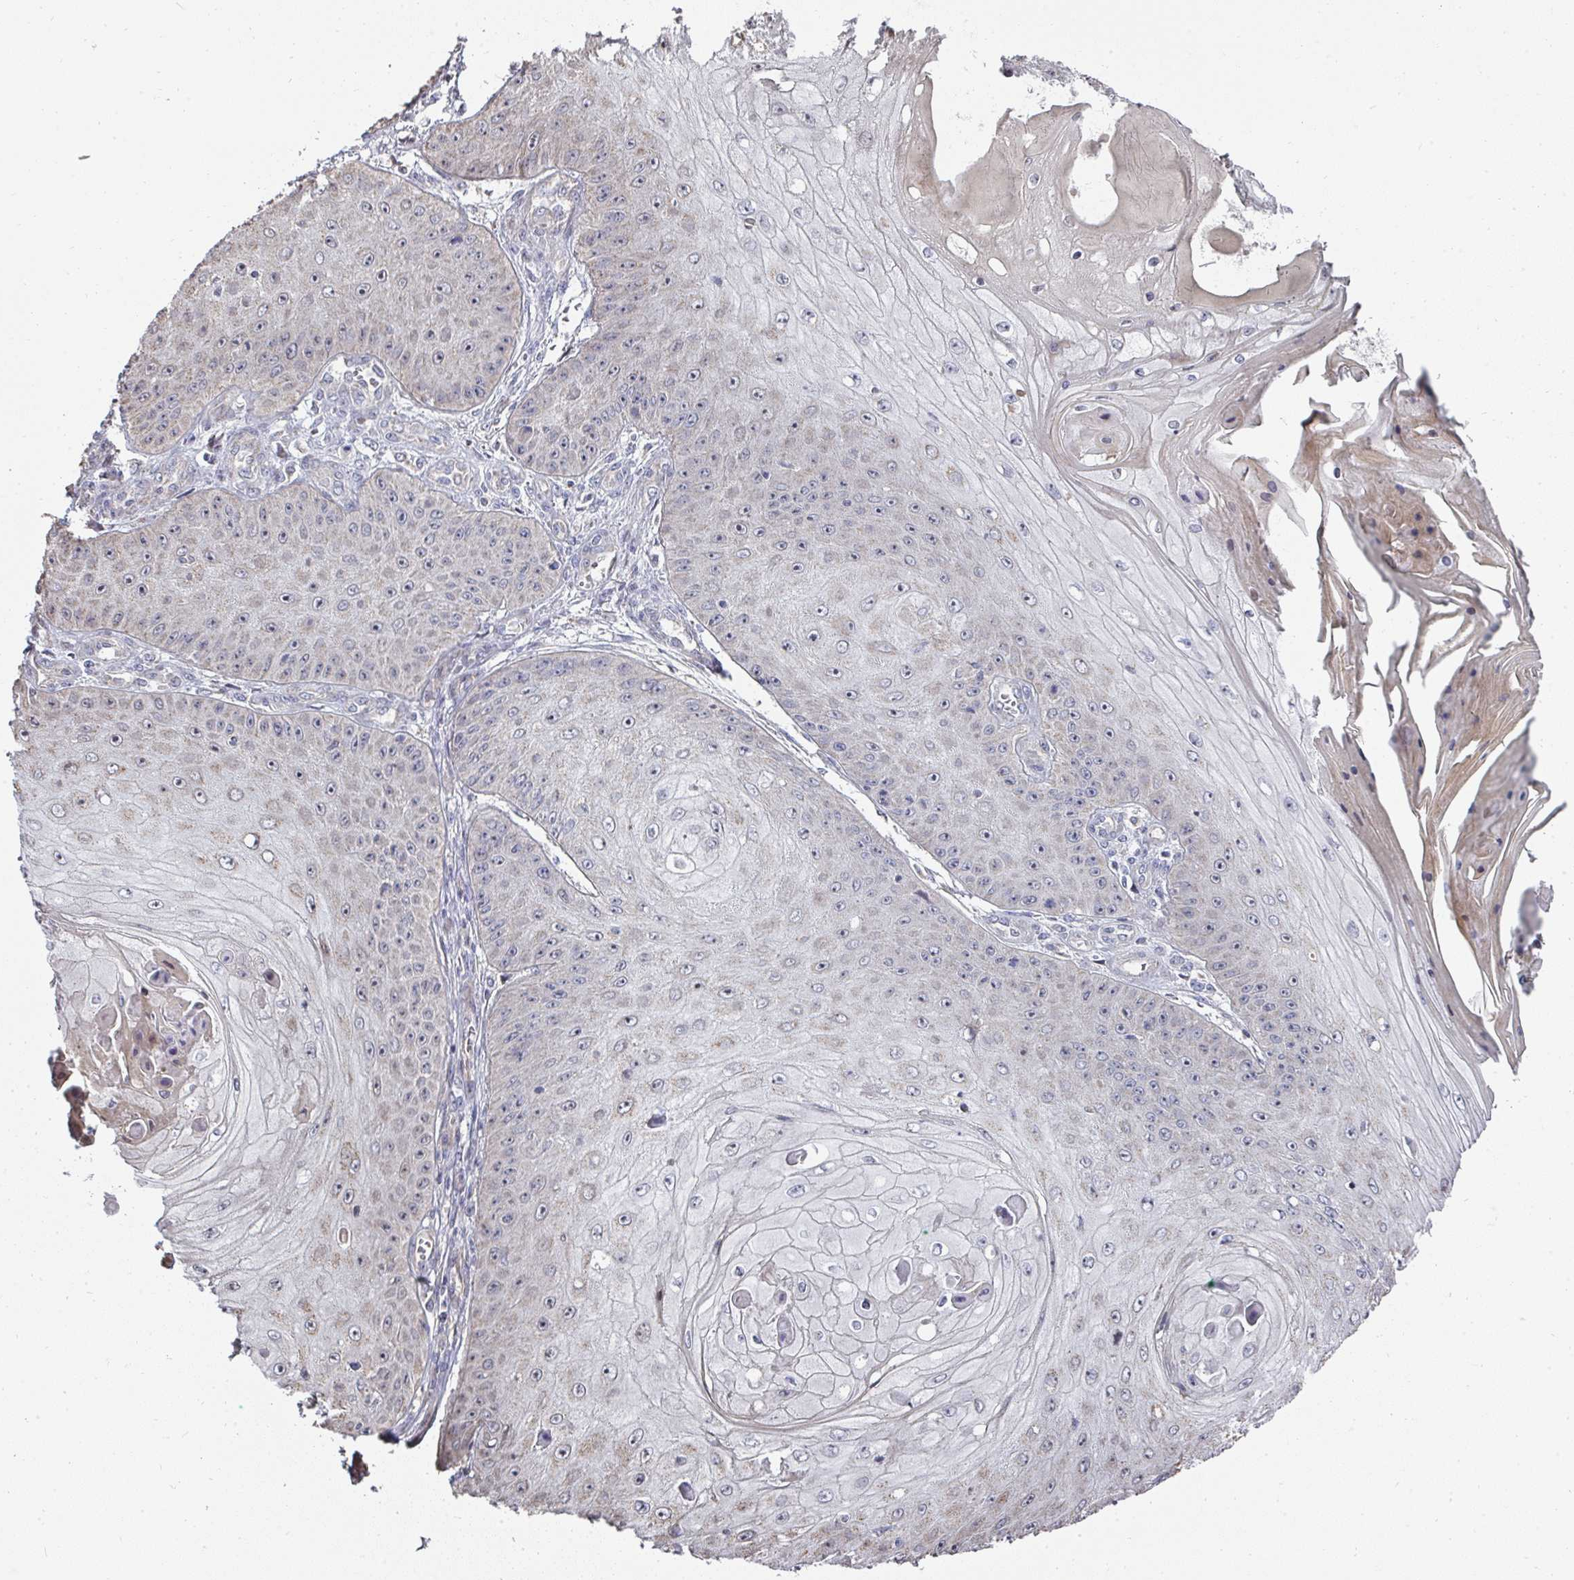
{"staining": {"intensity": "weak", "quantity": "<25%", "location": "cytoplasmic/membranous"}, "tissue": "skin cancer", "cell_type": "Tumor cells", "image_type": "cancer", "snomed": [{"axis": "morphology", "description": "Squamous cell carcinoma, NOS"}, {"axis": "topography", "description": "Skin"}], "caption": "Immunohistochemical staining of skin cancer shows no significant positivity in tumor cells.", "gene": "AGTPBP1", "patient": {"sex": "male", "age": 70}}